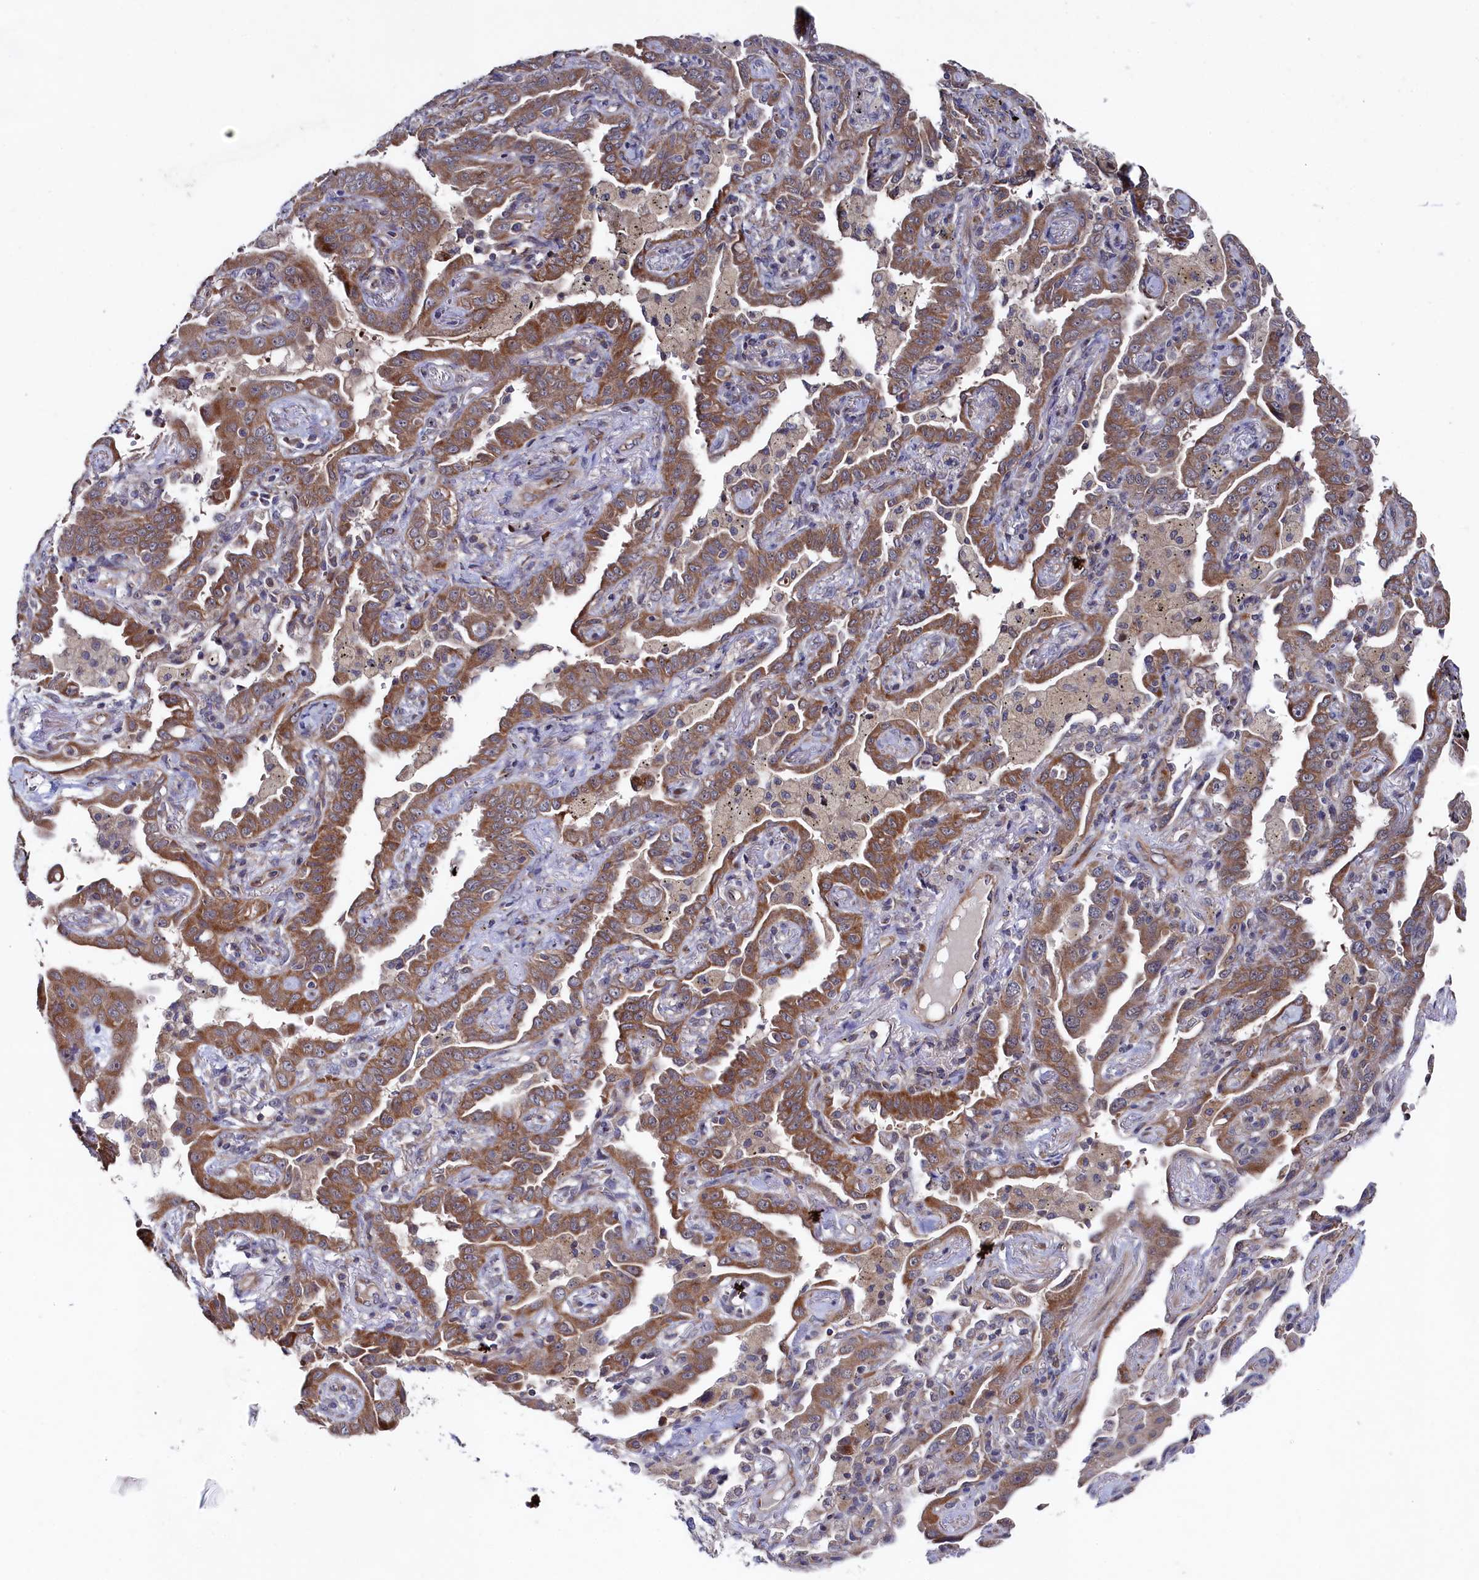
{"staining": {"intensity": "moderate", "quantity": ">75%", "location": "cytoplasmic/membranous"}, "tissue": "lung cancer", "cell_type": "Tumor cells", "image_type": "cancer", "snomed": [{"axis": "morphology", "description": "Adenocarcinoma, NOS"}, {"axis": "topography", "description": "Lung"}], "caption": "Moderate cytoplasmic/membranous positivity for a protein is seen in approximately >75% of tumor cells of lung cancer (adenocarcinoma) using IHC.", "gene": "SUPV3L1", "patient": {"sex": "male", "age": 67}}